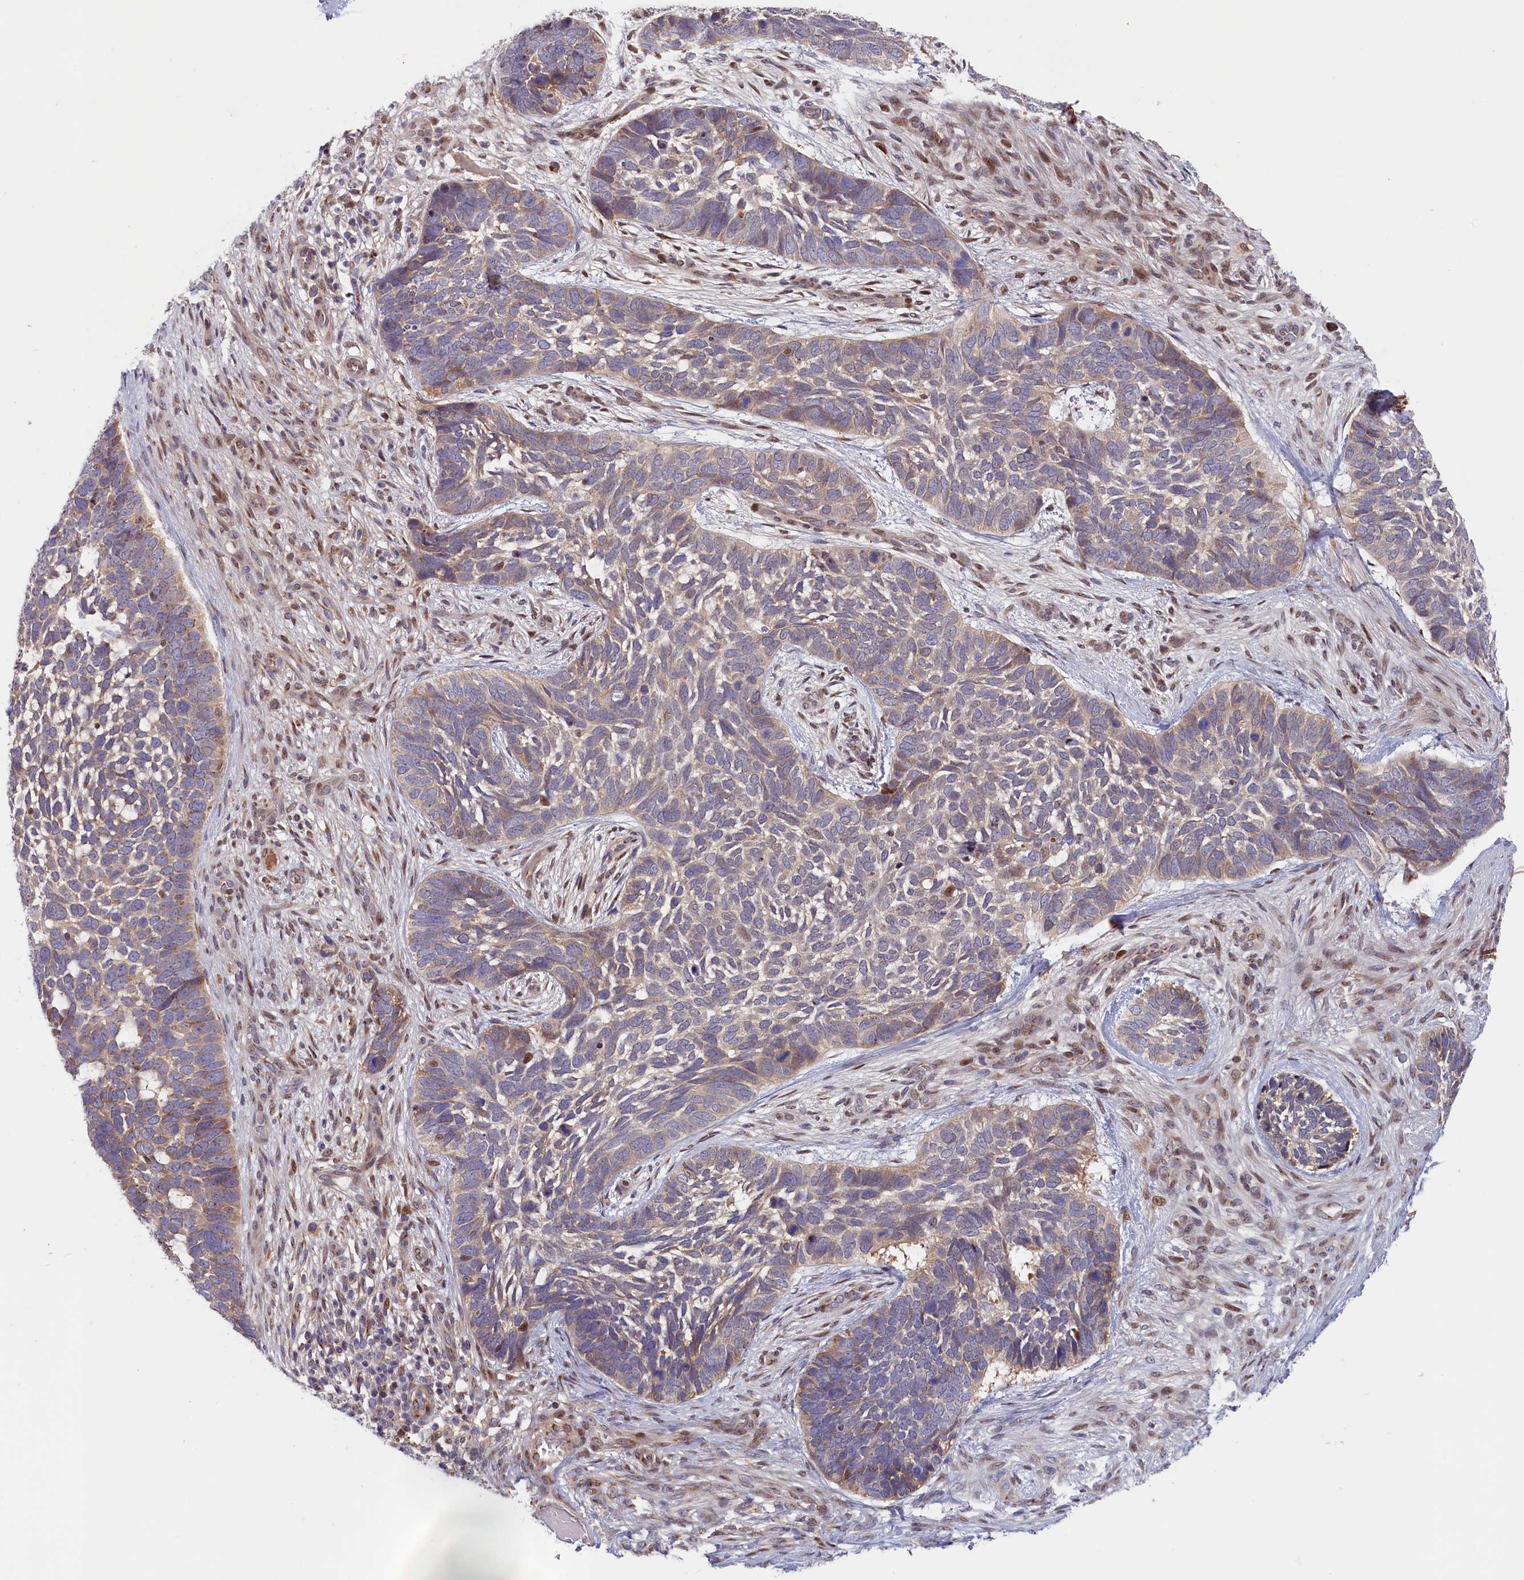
{"staining": {"intensity": "weak", "quantity": "<25%", "location": "cytoplasmic/membranous"}, "tissue": "skin cancer", "cell_type": "Tumor cells", "image_type": "cancer", "snomed": [{"axis": "morphology", "description": "Basal cell carcinoma"}, {"axis": "topography", "description": "Skin"}], "caption": "The IHC histopathology image has no significant staining in tumor cells of skin cancer (basal cell carcinoma) tissue.", "gene": "CHST12", "patient": {"sex": "male", "age": 88}}